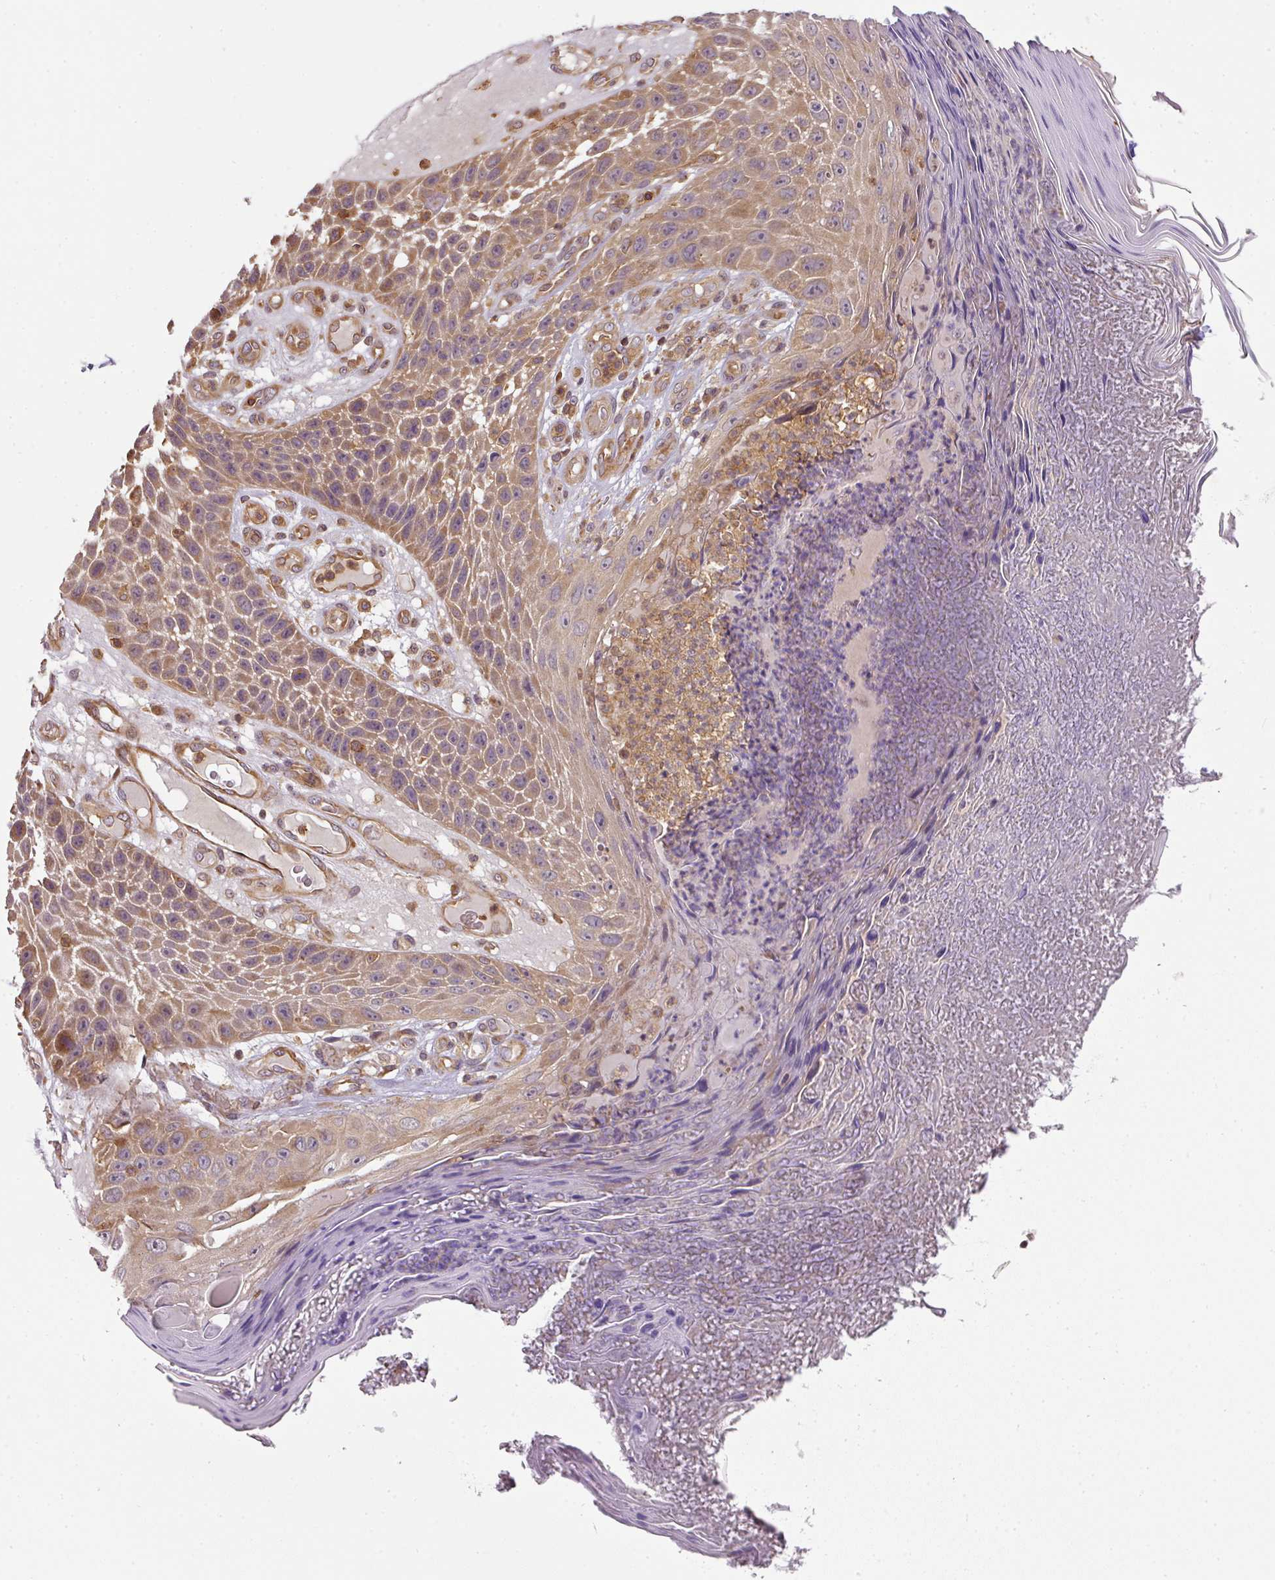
{"staining": {"intensity": "moderate", "quantity": ">75%", "location": "cytoplasmic/membranous"}, "tissue": "skin cancer", "cell_type": "Tumor cells", "image_type": "cancer", "snomed": [{"axis": "morphology", "description": "Squamous cell carcinoma, NOS"}, {"axis": "topography", "description": "Skin"}], "caption": "A photomicrograph showing moderate cytoplasmic/membranous positivity in approximately >75% of tumor cells in squamous cell carcinoma (skin), as visualized by brown immunohistochemical staining.", "gene": "TCL1B", "patient": {"sex": "female", "age": 88}}